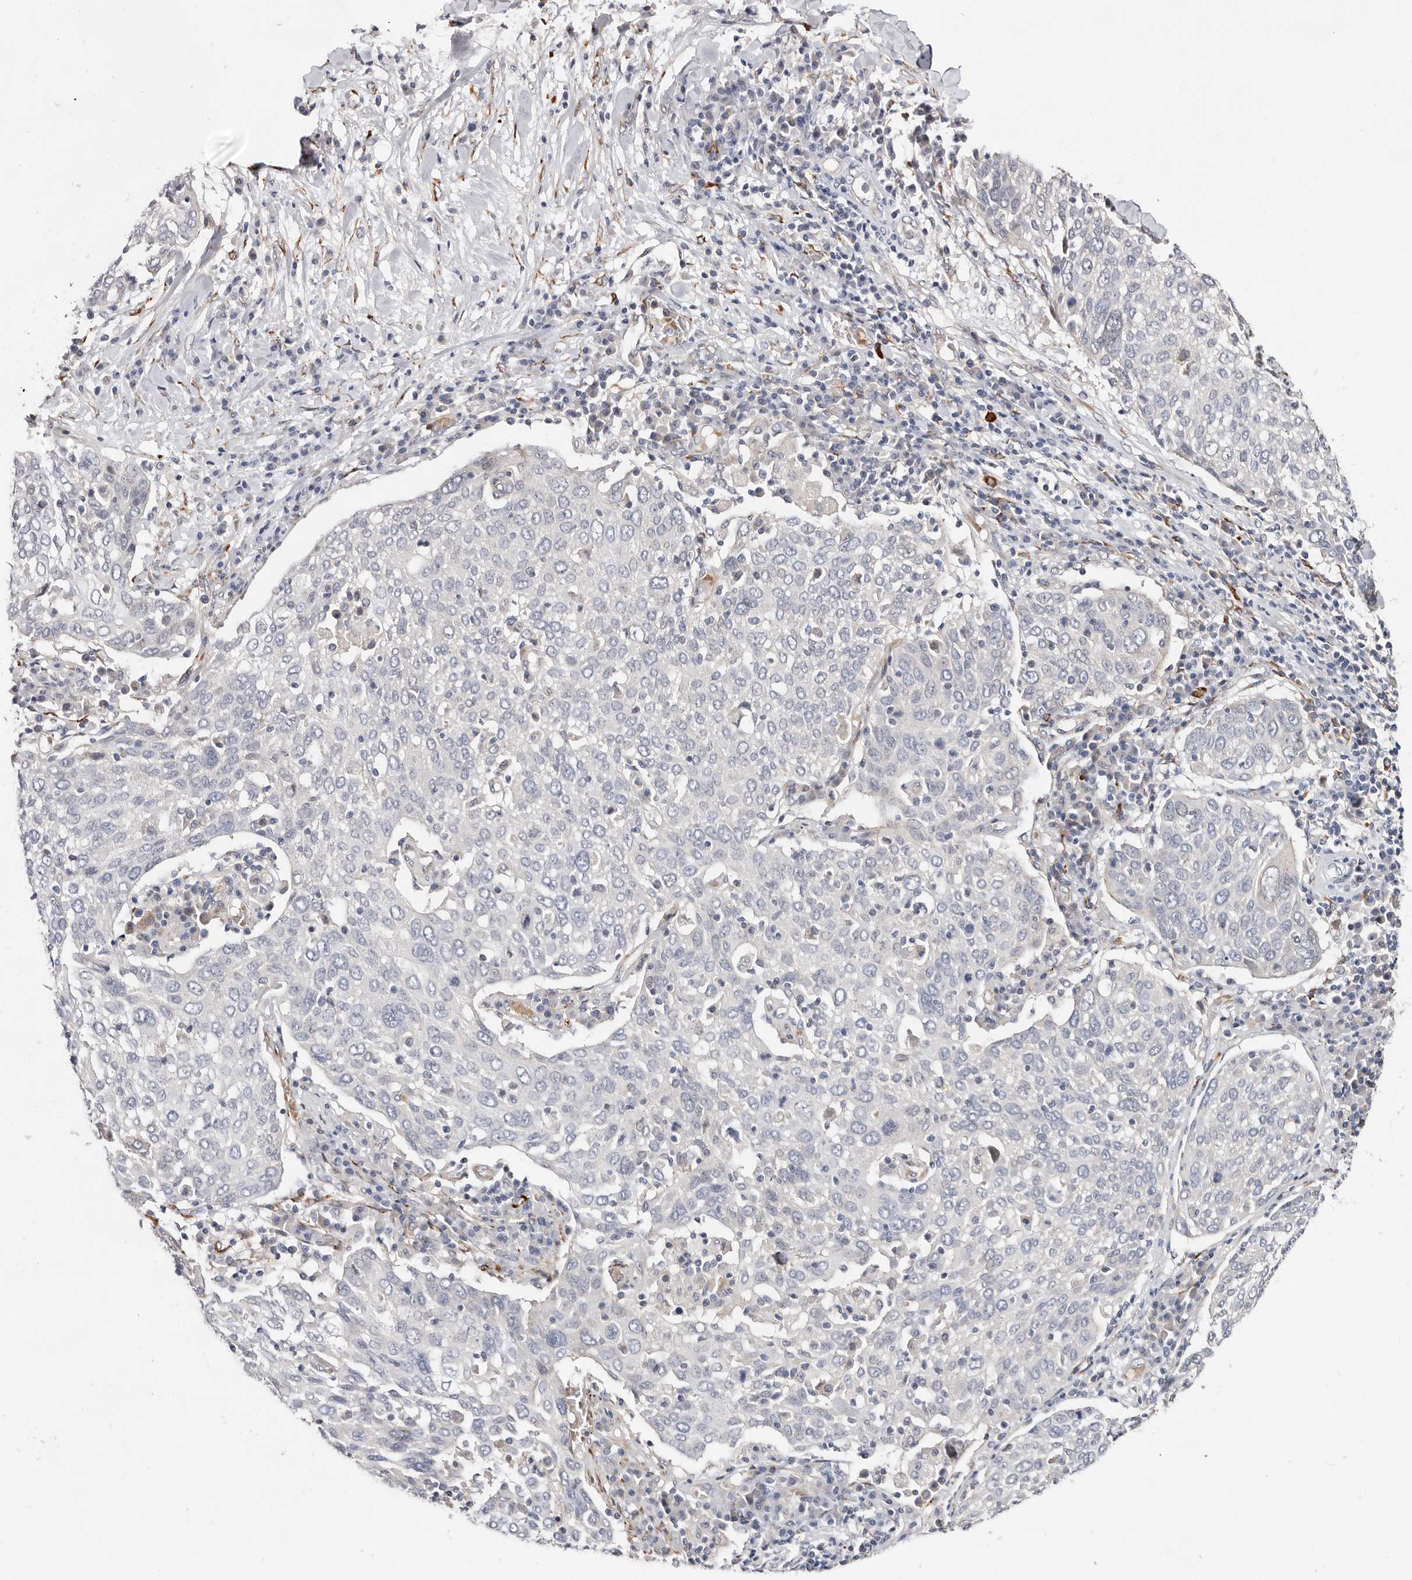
{"staining": {"intensity": "negative", "quantity": "none", "location": "none"}, "tissue": "lung cancer", "cell_type": "Tumor cells", "image_type": "cancer", "snomed": [{"axis": "morphology", "description": "Squamous cell carcinoma, NOS"}, {"axis": "topography", "description": "Lung"}], "caption": "A photomicrograph of squamous cell carcinoma (lung) stained for a protein demonstrates no brown staining in tumor cells.", "gene": "USH1C", "patient": {"sex": "male", "age": 65}}